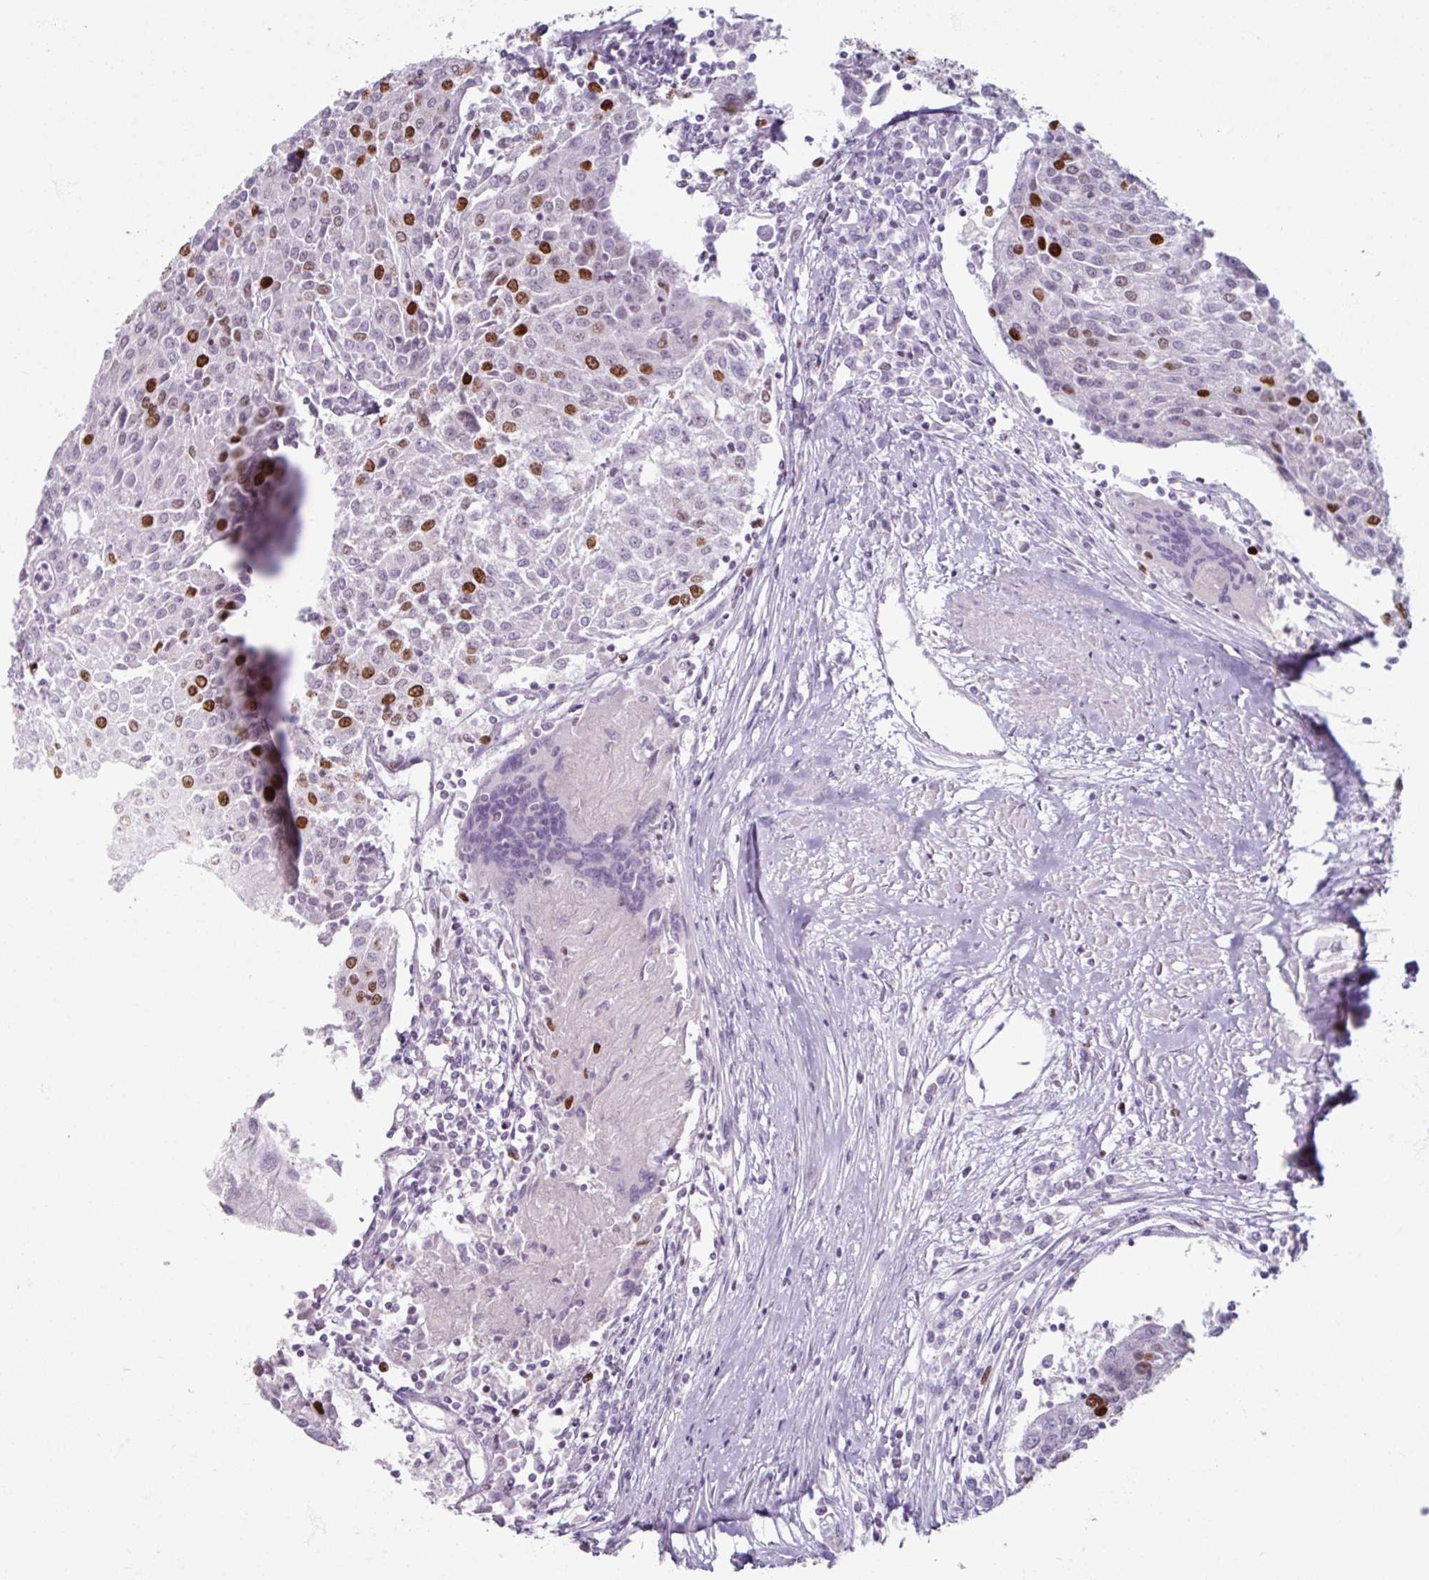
{"staining": {"intensity": "strong", "quantity": "<25%", "location": "nuclear"}, "tissue": "urothelial cancer", "cell_type": "Tumor cells", "image_type": "cancer", "snomed": [{"axis": "morphology", "description": "Urothelial carcinoma, High grade"}, {"axis": "topography", "description": "Urinary bladder"}], "caption": "IHC micrograph of neoplastic tissue: human urothelial cancer stained using immunohistochemistry demonstrates medium levels of strong protein expression localized specifically in the nuclear of tumor cells, appearing as a nuclear brown color.", "gene": "ATAD2", "patient": {"sex": "female", "age": 85}}